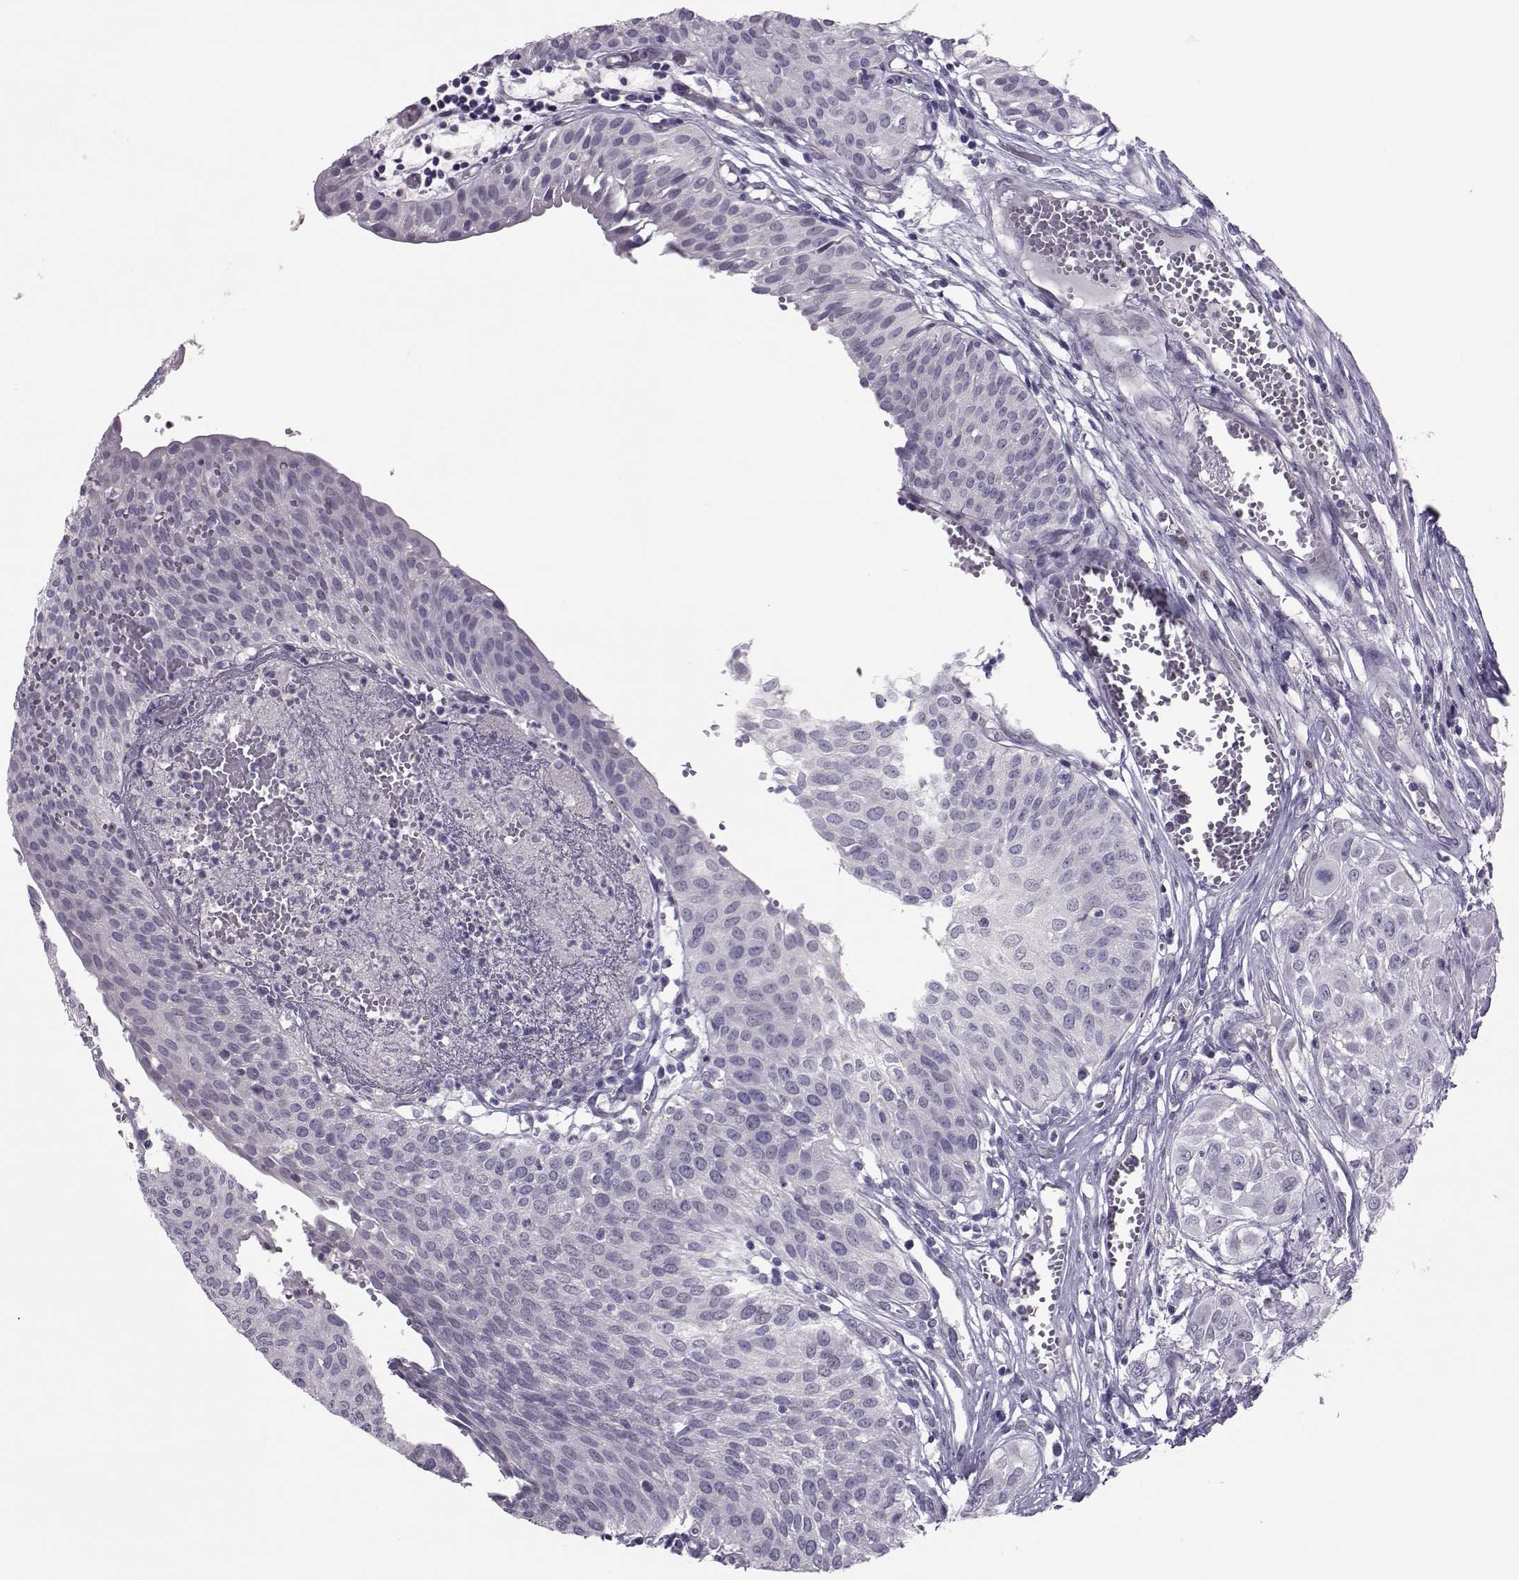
{"staining": {"intensity": "negative", "quantity": "none", "location": "none"}, "tissue": "urothelial cancer", "cell_type": "Tumor cells", "image_type": "cancer", "snomed": [{"axis": "morphology", "description": "Urothelial carcinoma, High grade"}, {"axis": "topography", "description": "Urinary bladder"}], "caption": "Immunohistochemistry histopathology image of human high-grade urothelial carcinoma stained for a protein (brown), which displays no positivity in tumor cells.", "gene": "ASRGL1", "patient": {"sex": "male", "age": 57}}